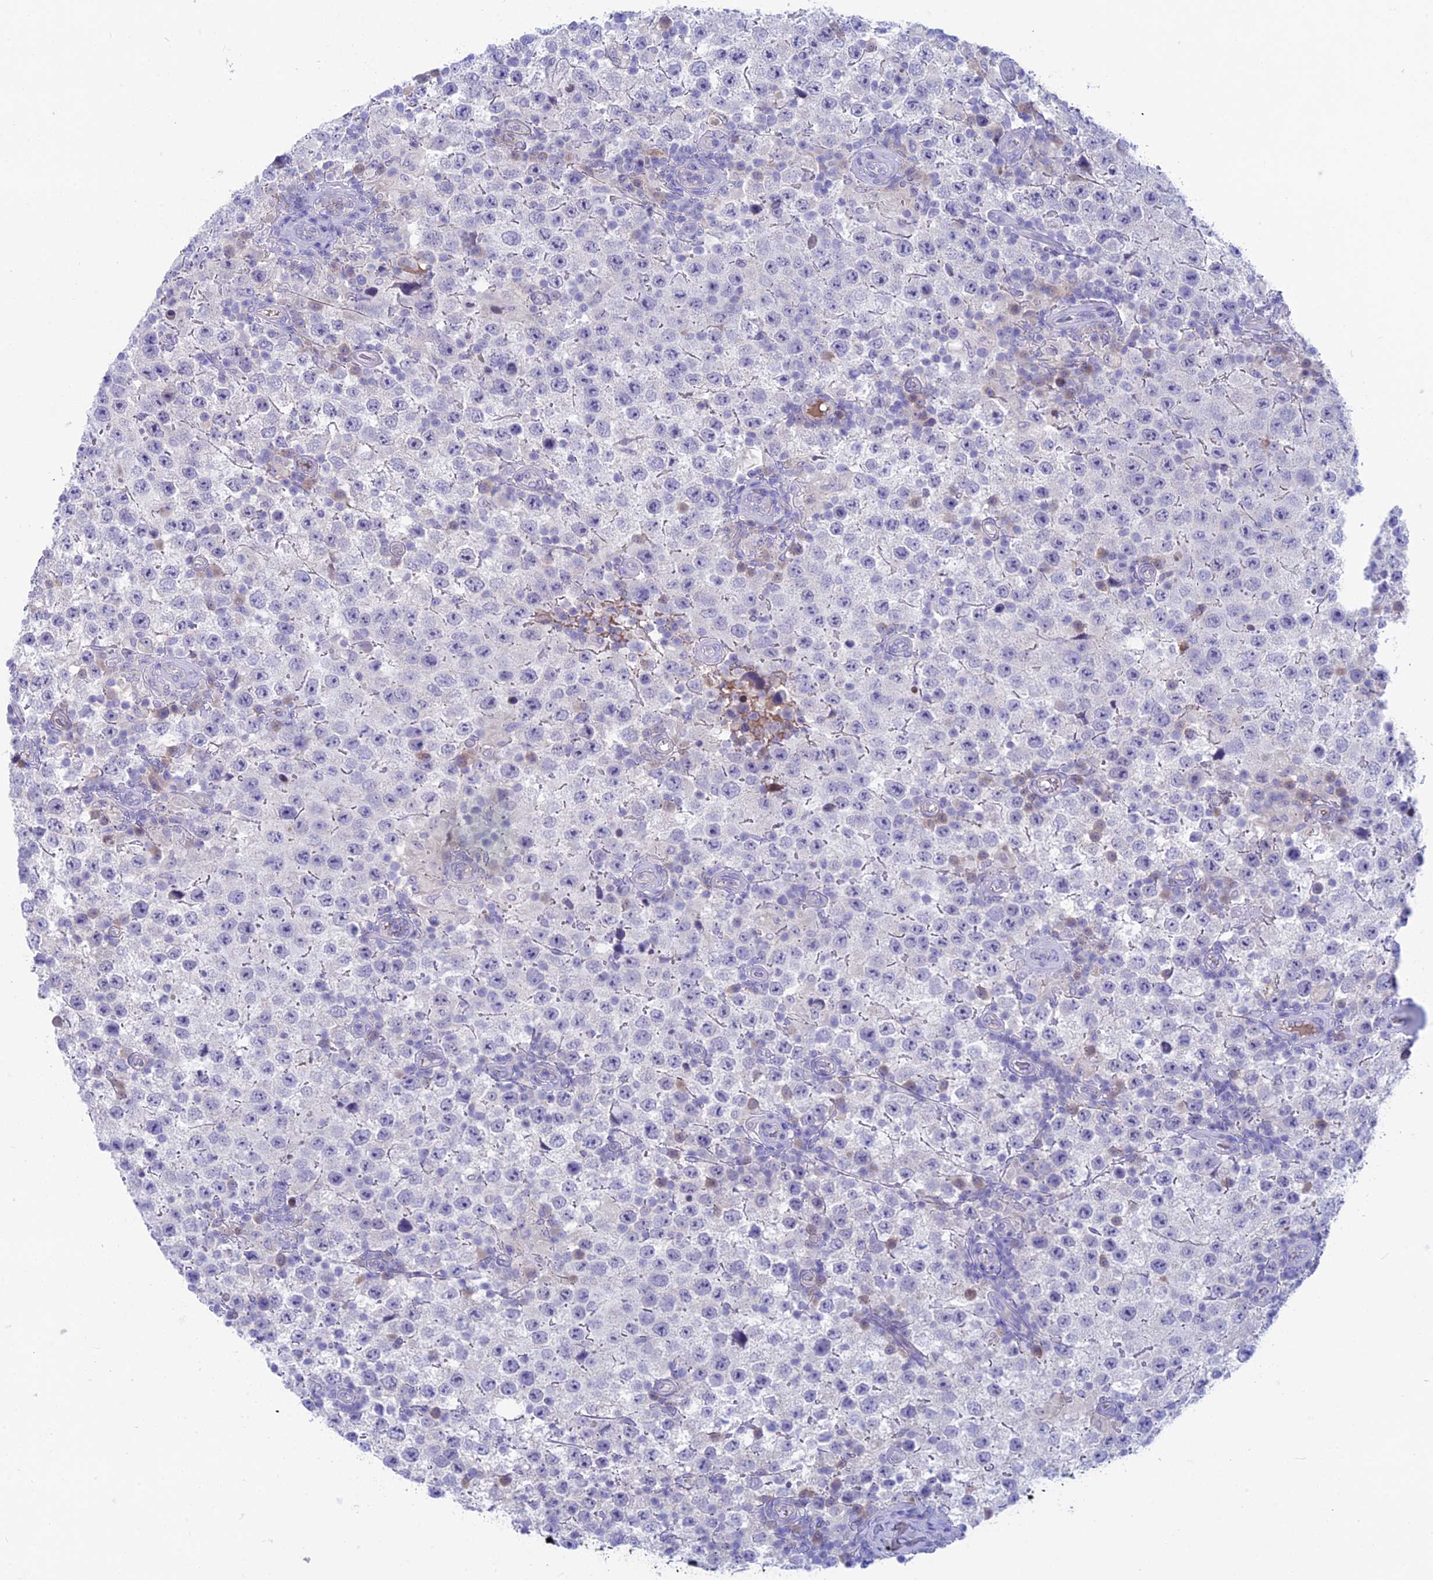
{"staining": {"intensity": "negative", "quantity": "none", "location": "none"}, "tissue": "testis cancer", "cell_type": "Tumor cells", "image_type": "cancer", "snomed": [{"axis": "morphology", "description": "Normal tissue, NOS"}, {"axis": "morphology", "description": "Urothelial carcinoma, High grade"}, {"axis": "morphology", "description": "Seminoma, NOS"}, {"axis": "morphology", "description": "Carcinoma, Embryonal, NOS"}, {"axis": "topography", "description": "Urinary bladder"}, {"axis": "topography", "description": "Testis"}], "caption": "Tumor cells are negative for brown protein staining in embryonal carcinoma (testis).", "gene": "SNTN", "patient": {"sex": "male", "age": 41}}